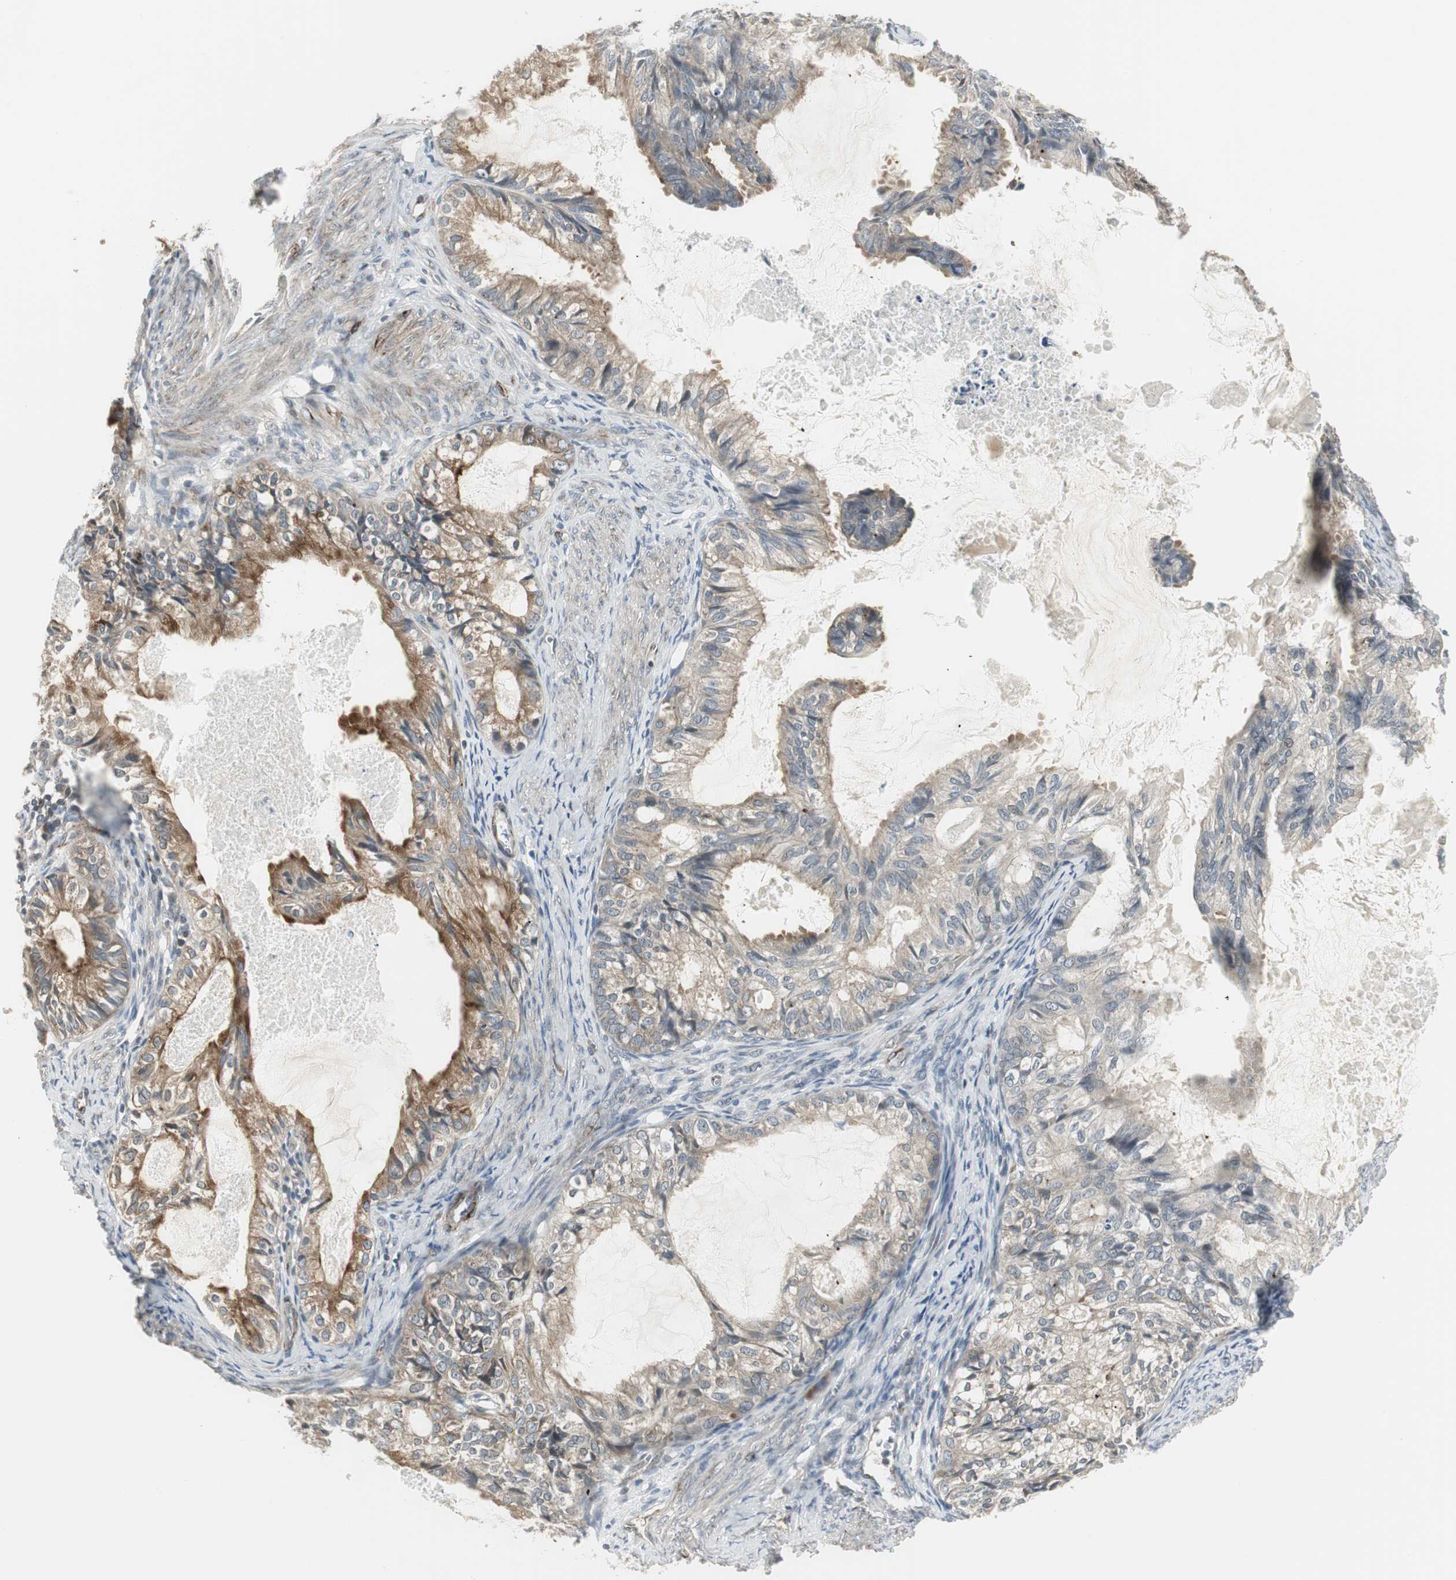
{"staining": {"intensity": "moderate", "quantity": "25%-75%", "location": "cytoplasmic/membranous"}, "tissue": "cervical cancer", "cell_type": "Tumor cells", "image_type": "cancer", "snomed": [{"axis": "morphology", "description": "Normal tissue, NOS"}, {"axis": "morphology", "description": "Adenocarcinoma, NOS"}, {"axis": "topography", "description": "Cervix"}, {"axis": "topography", "description": "Endometrium"}], "caption": "DAB (3,3'-diaminobenzidine) immunohistochemical staining of human adenocarcinoma (cervical) shows moderate cytoplasmic/membranous protein staining in approximately 25%-75% of tumor cells.", "gene": "SCYL3", "patient": {"sex": "female", "age": 86}}